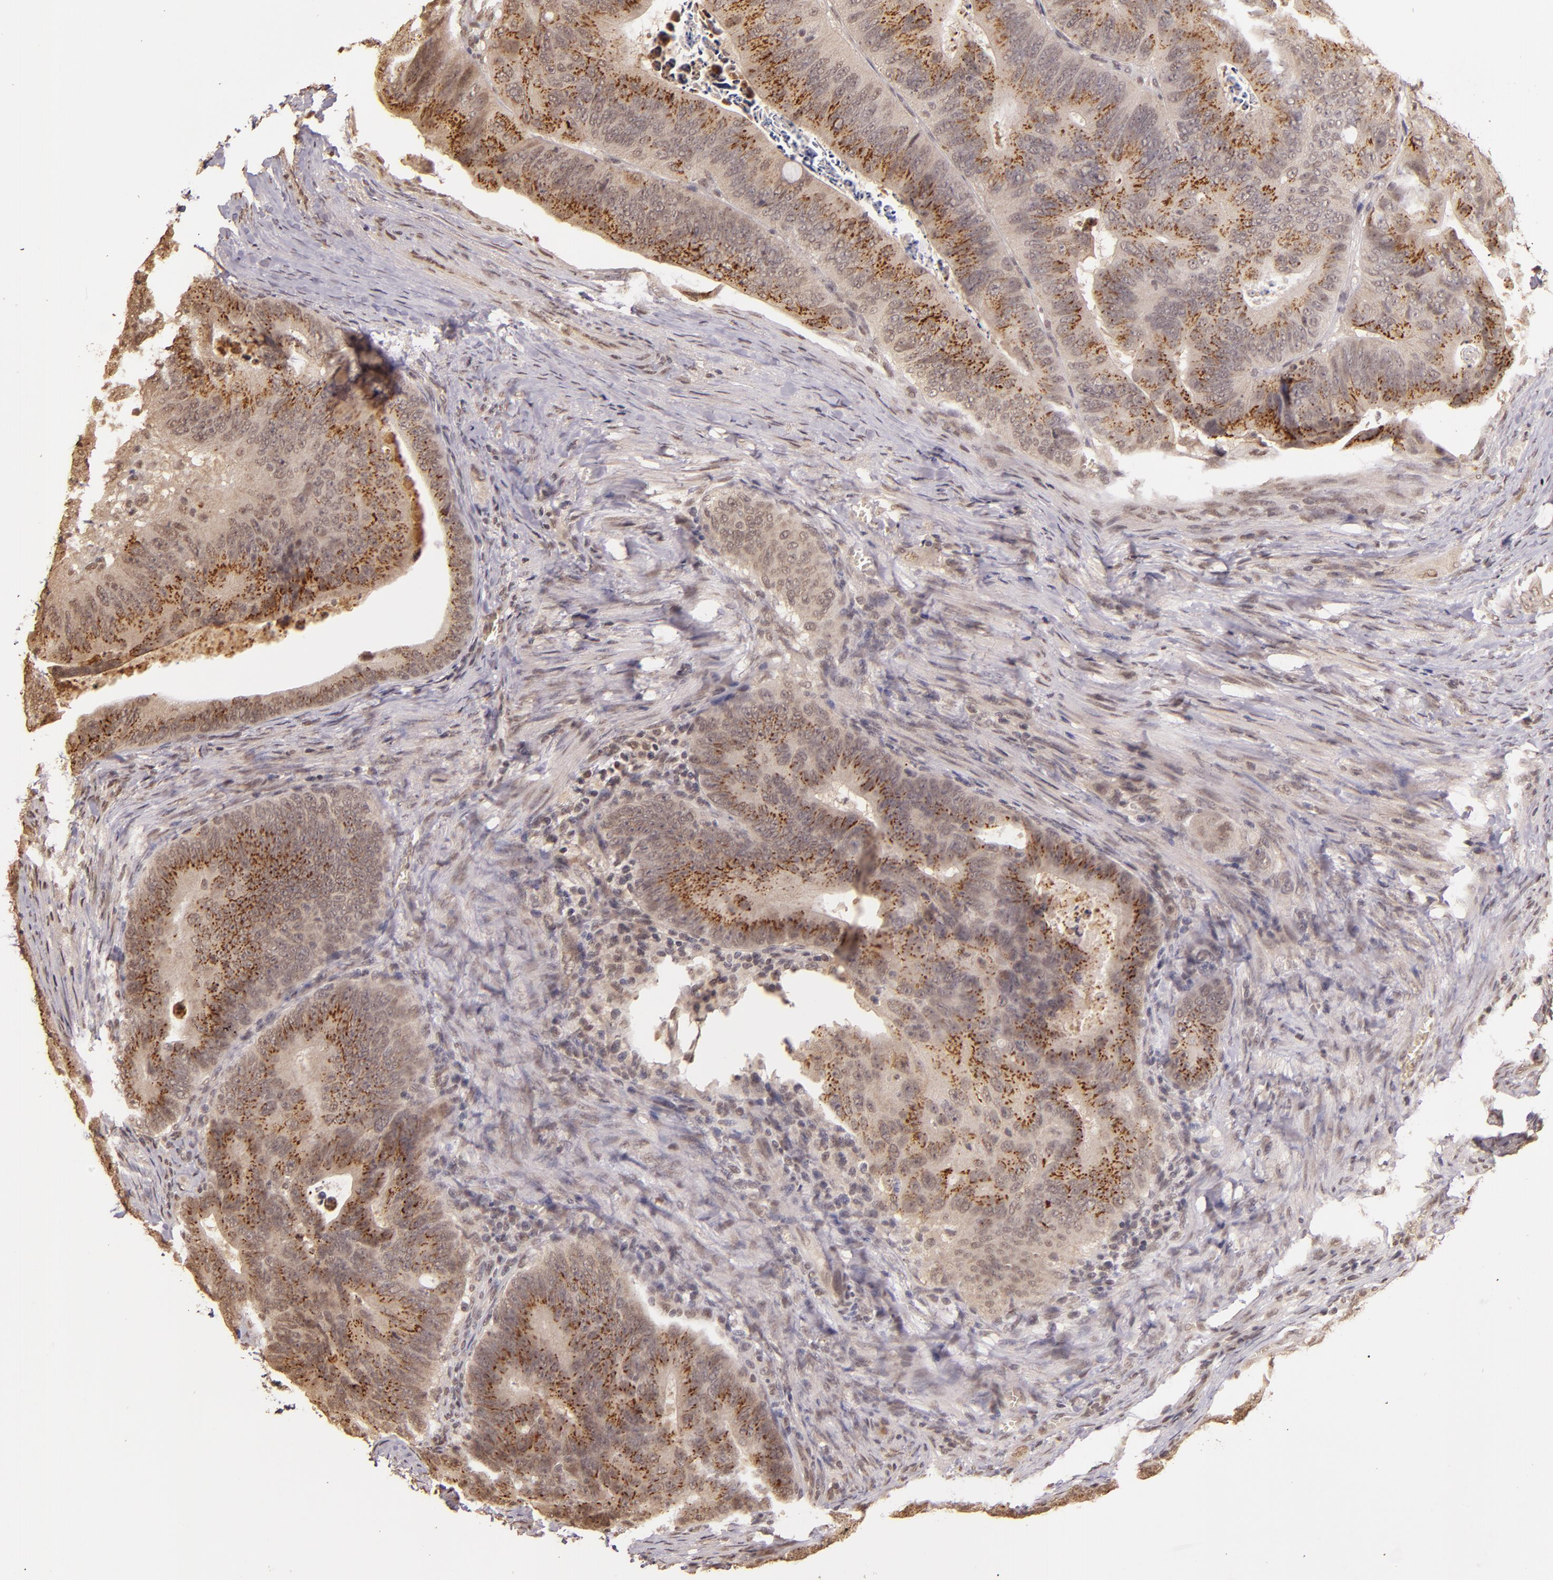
{"staining": {"intensity": "moderate", "quantity": ">75%", "location": "cytoplasmic/membranous,nuclear"}, "tissue": "colorectal cancer", "cell_type": "Tumor cells", "image_type": "cancer", "snomed": [{"axis": "morphology", "description": "Adenocarcinoma, NOS"}, {"axis": "topography", "description": "Colon"}], "caption": "Protein expression analysis of colorectal cancer reveals moderate cytoplasmic/membranous and nuclear expression in approximately >75% of tumor cells. (IHC, brightfield microscopy, high magnification).", "gene": "CUL1", "patient": {"sex": "female", "age": 55}}